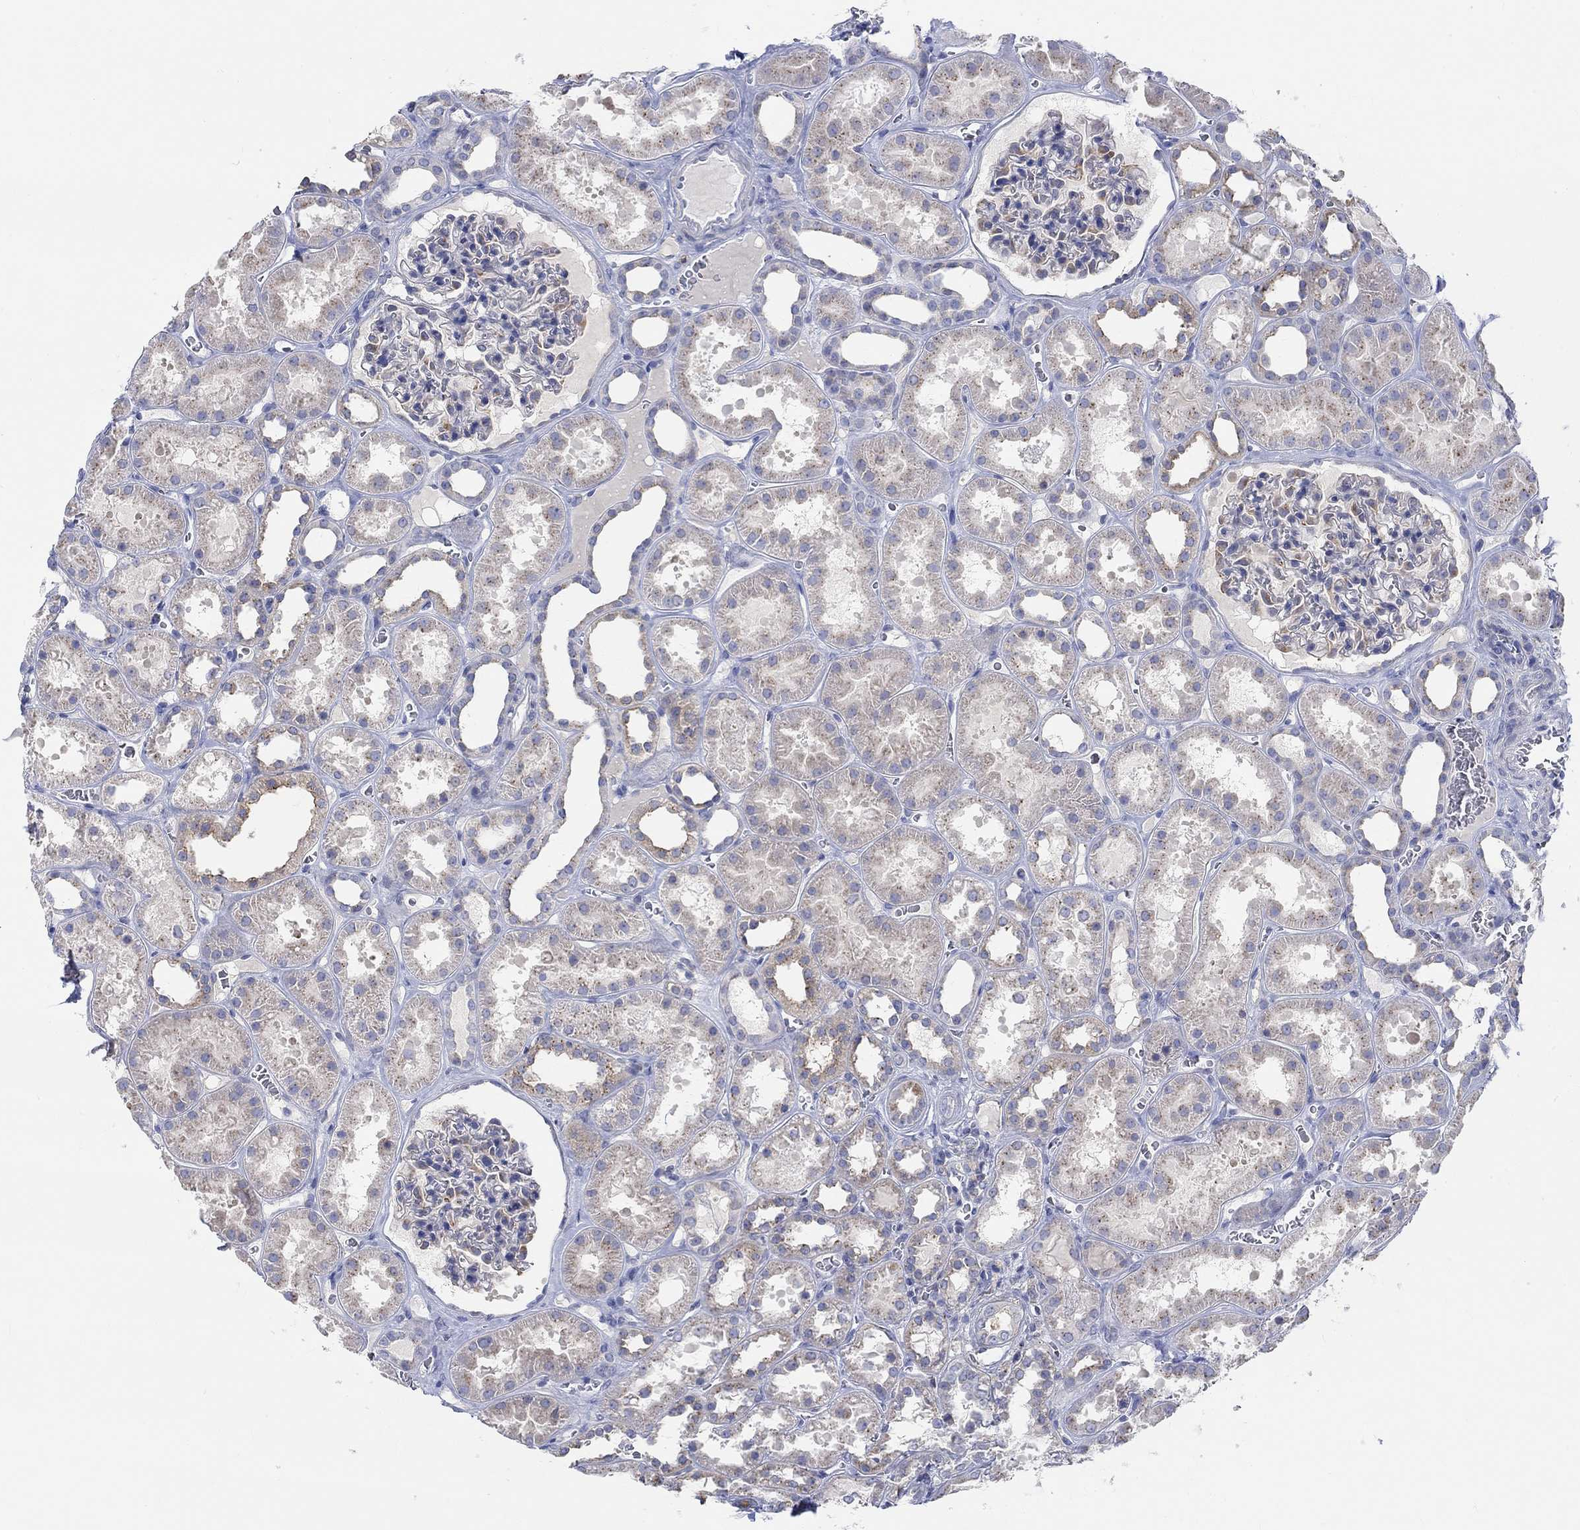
{"staining": {"intensity": "weak", "quantity": "<25%", "location": "cytoplasmic/membranous"}, "tissue": "kidney", "cell_type": "Cells in glomeruli", "image_type": "normal", "snomed": [{"axis": "morphology", "description": "Normal tissue, NOS"}, {"axis": "topography", "description": "Kidney"}], "caption": "Immunohistochemical staining of benign human kidney displays no significant staining in cells in glomeruli. The staining was performed using DAB to visualize the protein expression in brown, while the nuclei were stained in blue with hematoxylin (Magnification: 20x).", "gene": "NAV3", "patient": {"sex": "female", "age": 41}}